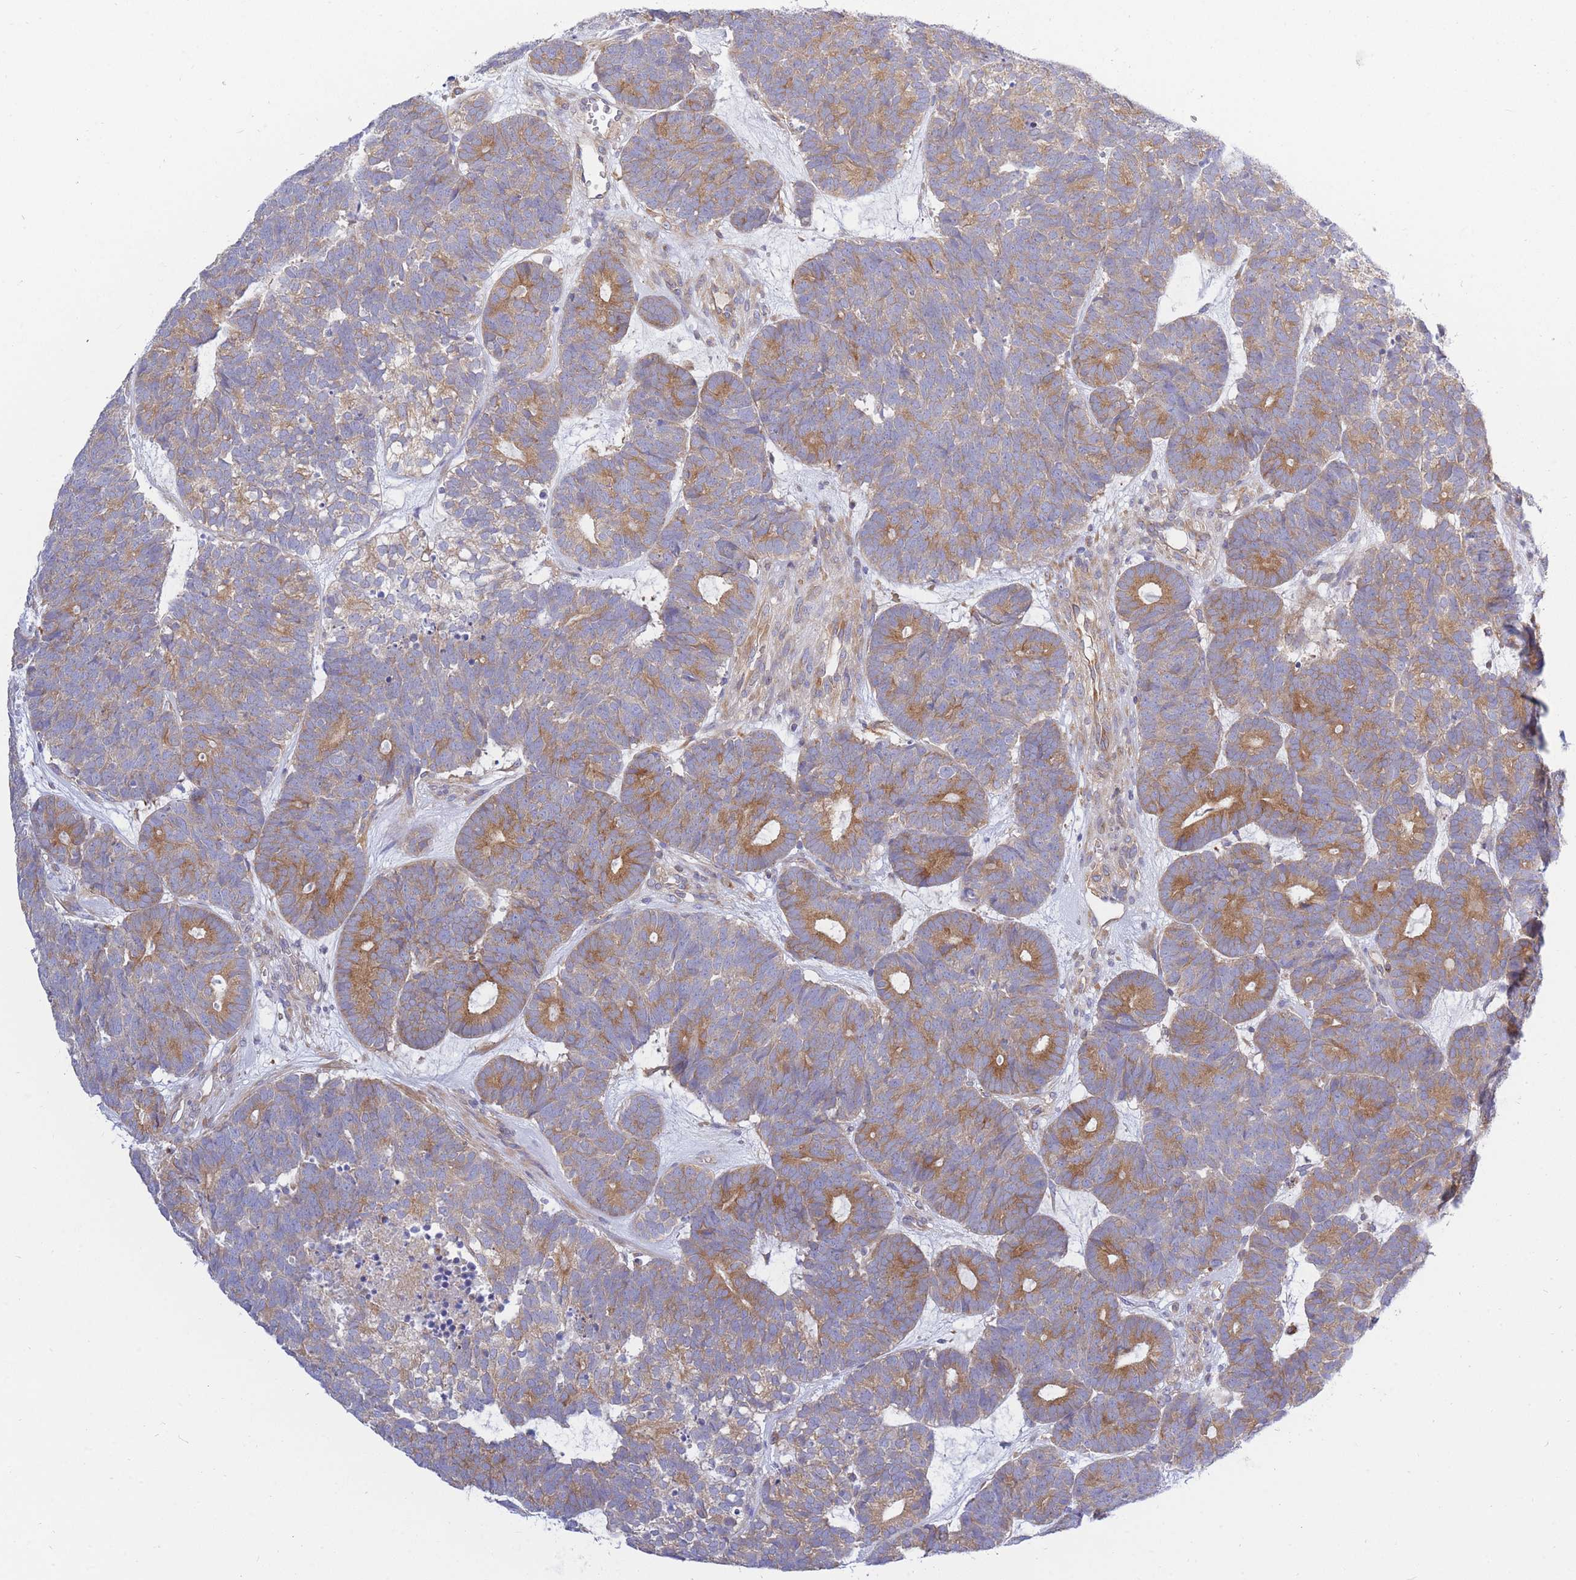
{"staining": {"intensity": "moderate", "quantity": ">75%", "location": "cytoplasmic/membranous"}, "tissue": "head and neck cancer", "cell_type": "Tumor cells", "image_type": "cancer", "snomed": [{"axis": "morphology", "description": "Adenocarcinoma, NOS"}, {"axis": "topography", "description": "Head-Neck"}], "caption": "Moderate cytoplasmic/membranous positivity is present in approximately >75% of tumor cells in head and neck cancer (adenocarcinoma). The protein is shown in brown color, while the nuclei are stained blue.", "gene": "REM1", "patient": {"sex": "female", "age": 81}}